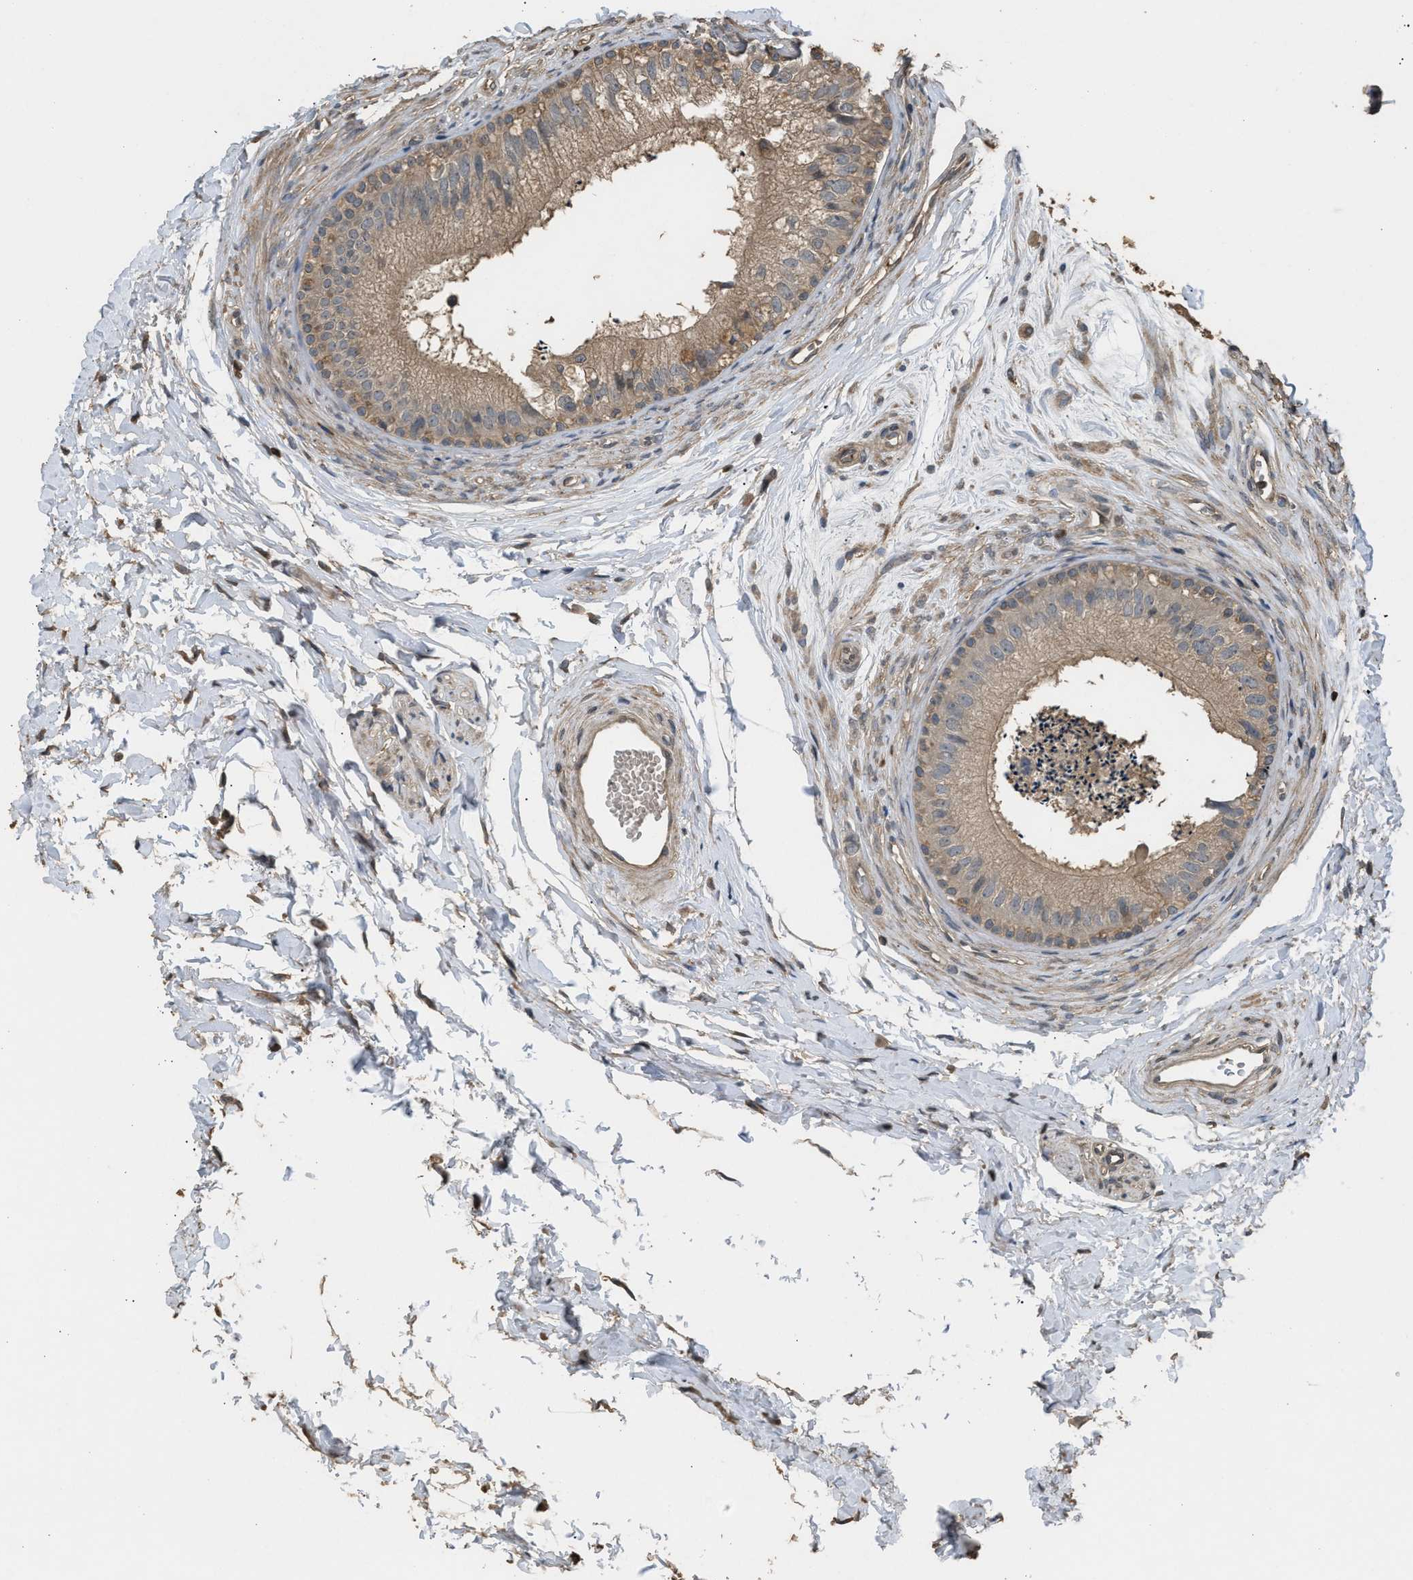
{"staining": {"intensity": "weak", "quantity": ">75%", "location": "cytoplasmic/membranous"}, "tissue": "epididymis", "cell_type": "Glandular cells", "image_type": "normal", "snomed": [{"axis": "morphology", "description": "Normal tissue, NOS"}, {"axis": "topography", "description": "Epididymis"}], "caption": "Immunohistochemical staining of unremarkable human epididymis reveals low levels of weak cytoplasmic/membranous staining in approximately >75% of glandular cells. (DAB (3,3'-diaminobenzidine) IHC, brown staining for protein, blue staining for nuclei).", "gene": "ARHGDIA", "patient": {"sex": "male", "age": 56}}